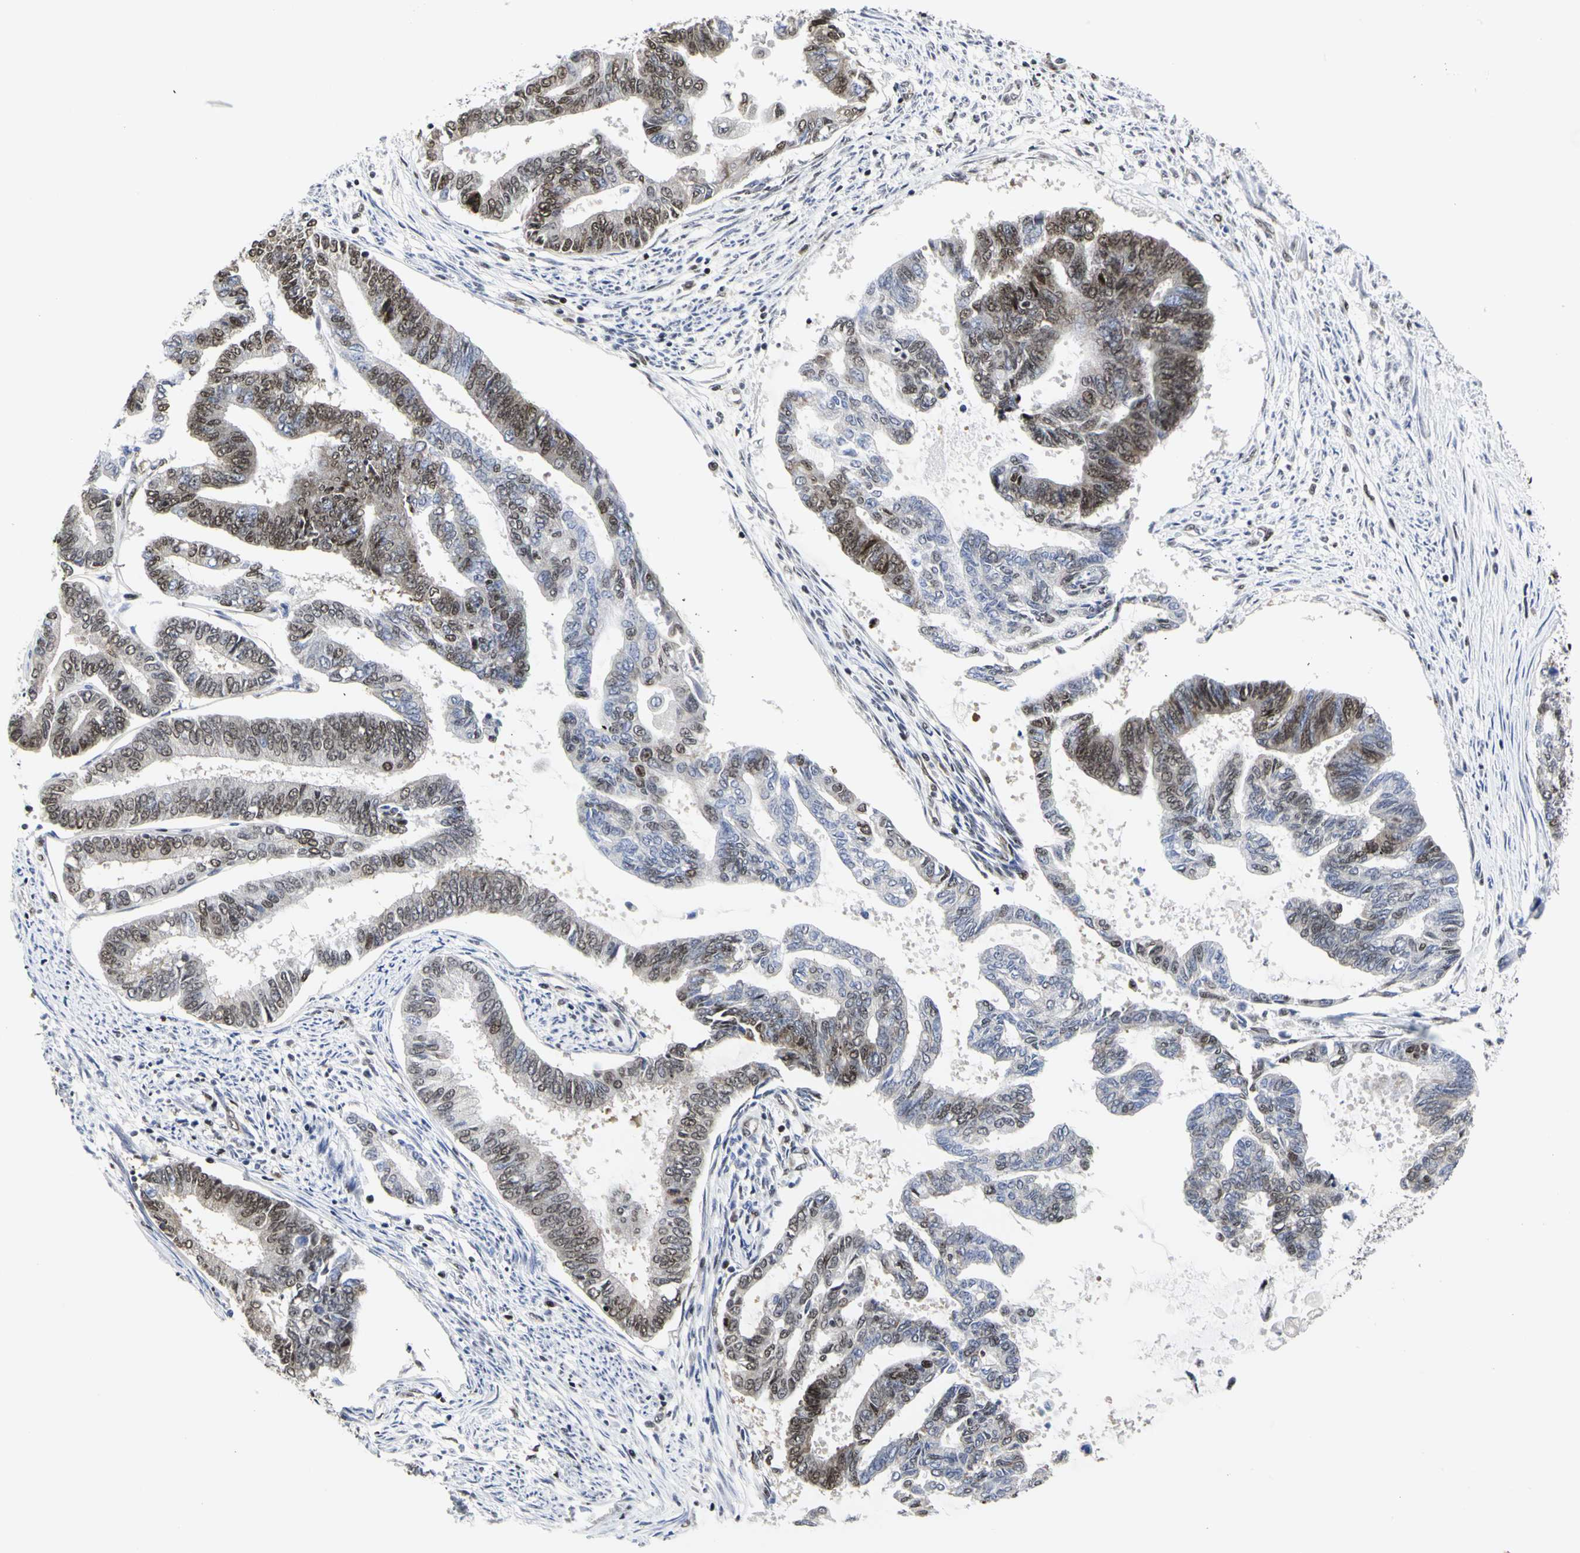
{"staining": {"intensity": "moderate", "quantity": "25%-75%", "location": "nuclear"}, "tissue": "endometrial cancer", "cell_type": "Tumor cells", "image_type": "cancer", "snomed": [{"axis": "morphology", "description": "Adenocarcinoma, NOS"}, {"axis": "topography", "description": "Endometrium"}], "caption": "Moderate nuclear protein staining is seen in about 25%-75% of tumor cells in endometrial cancer.", "gene": "PRMT3", "patient": {"sex": "female", "age": 86}}